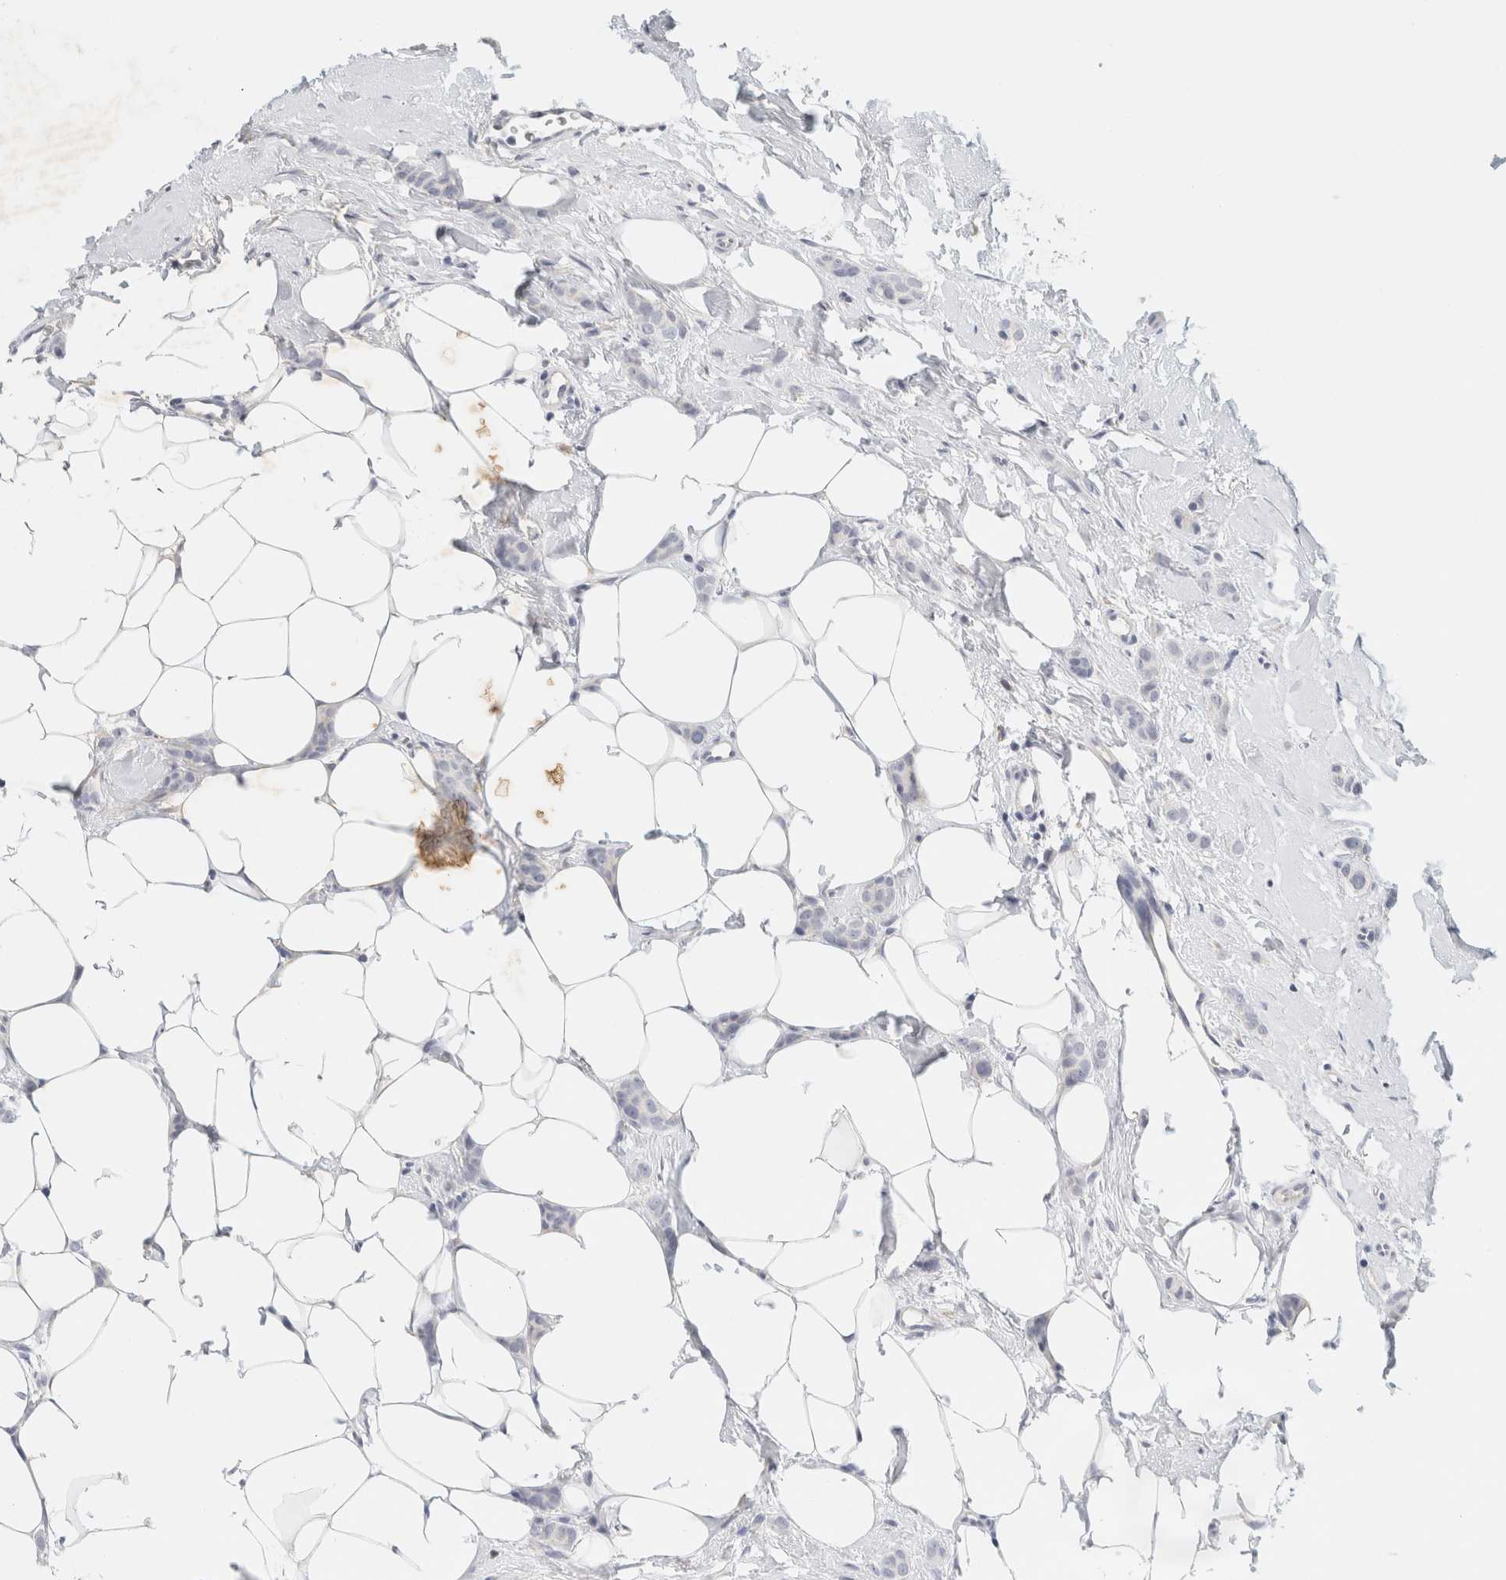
{"staining": {"intensity": "negative", "quantity": "none", "location": "none"}, "tissue": "breast cancer", "cell_type": "Tumor cells", "image_type": "cancer", "snomed": [{"axis": "morphology", "description": "Lobular carcinoma"}, {"axis": "topography", "description": "Skin"}, {"axis": "topography", "description": "Breast"}], "caption": "DAB immunohistochemical staining of lobular carcinoma (breast) reveals no significant staining in tumor cells.", "gene": "NEFM", "patient": {"sex": "female", "age": 46}}